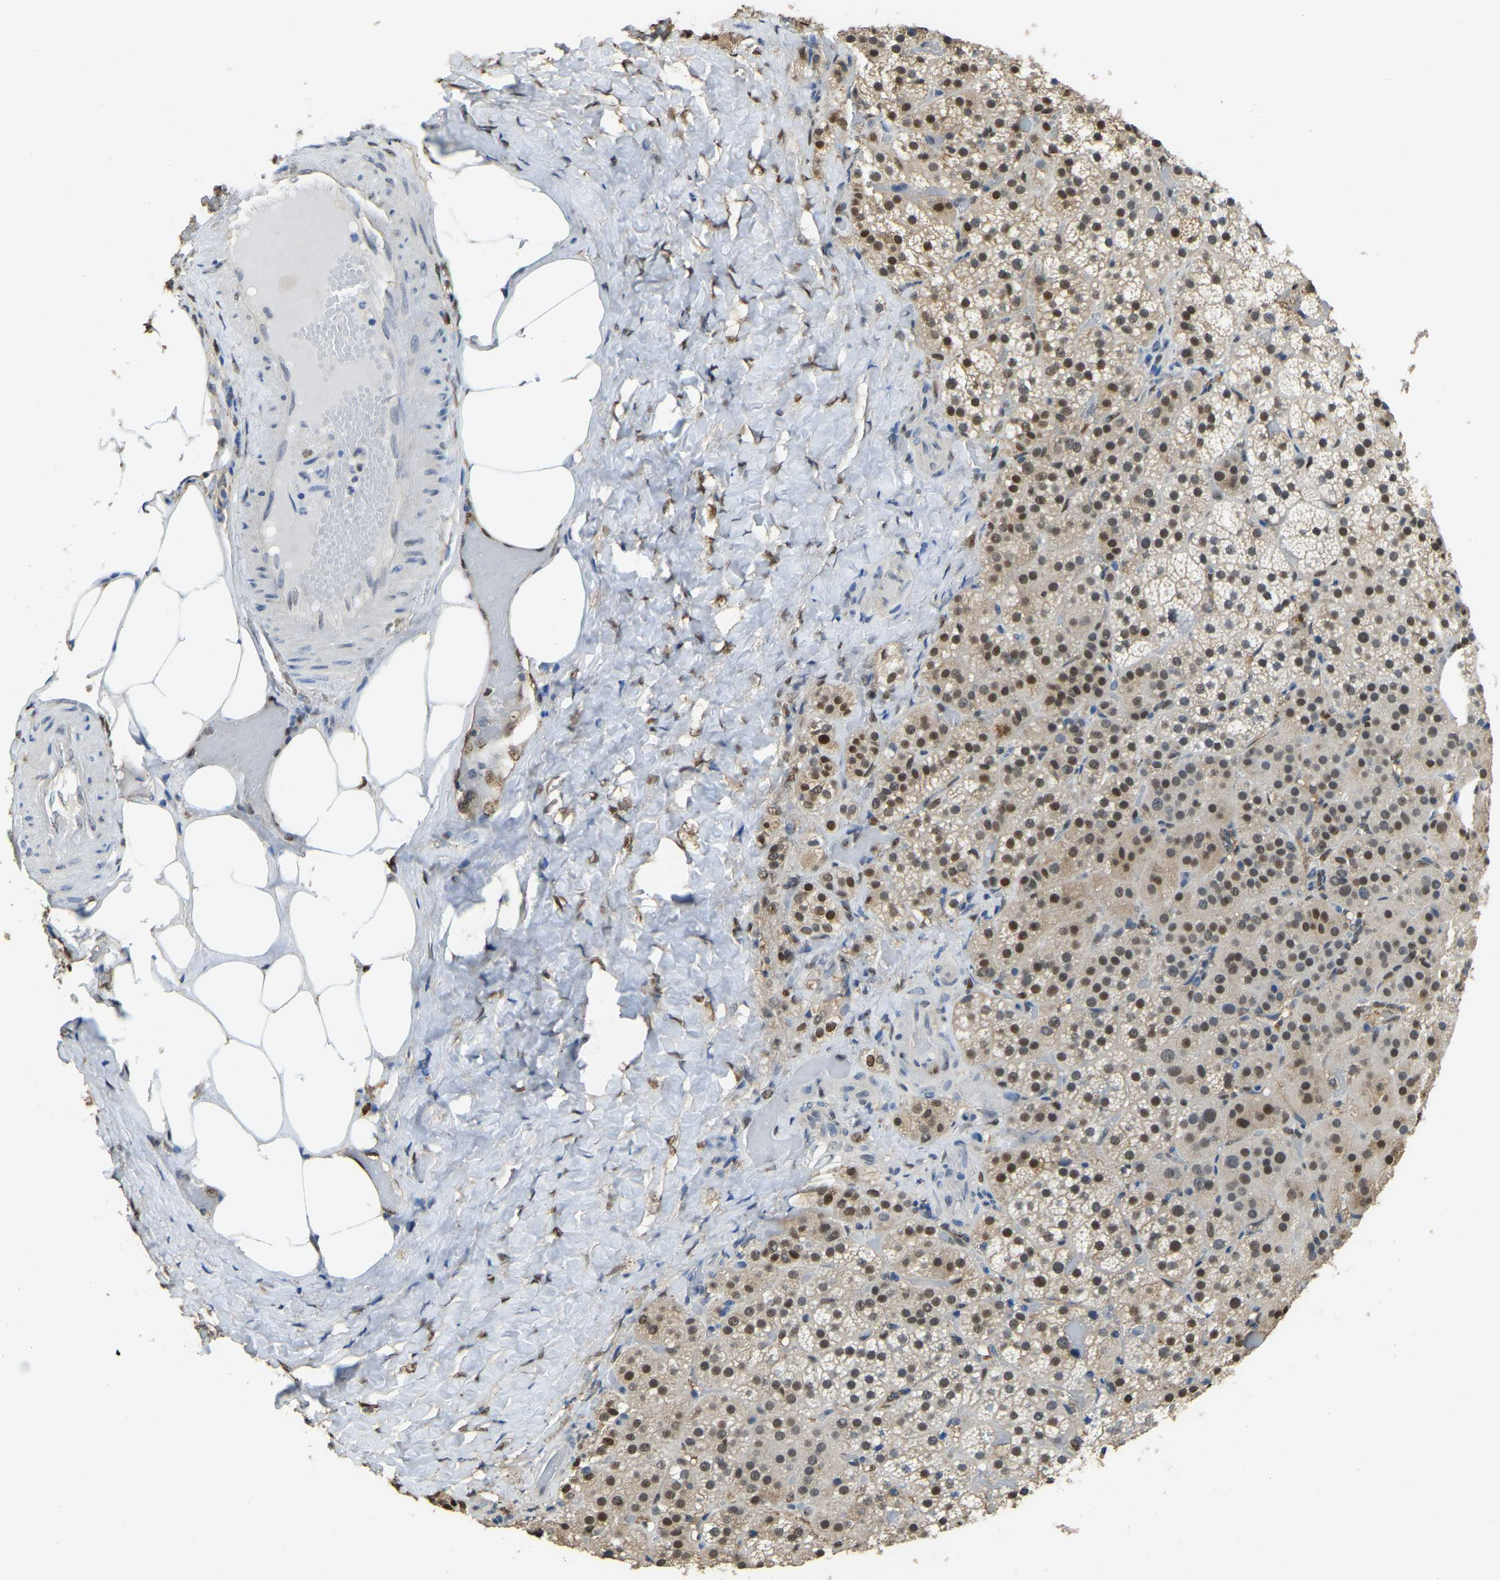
{"staining": {"intensity": "strong", "quantity": ">75%", "location": "cytoplasmic/membranous,nuclear"}, "tissue": "adrenal gland", "cell_type": "Glandular cells", "image_type": "normal", "snomed": [{"axis": "morphology", "description": "Normal tissue, NOS"}, {"axis": "topography", "description": "Adrenal gland"}], "caption": "Protein staining shows strong cytoplasmic/membranous,nuclear staining in approximately >75% of glandular cells in unremarkable adrenal gland. (DAB (3,3'-diaminobenzidine) = brown stain, brightfield microscopy at high magnification).", "gene": "NANS", "patient": {"sex": "female", "age": 59}}